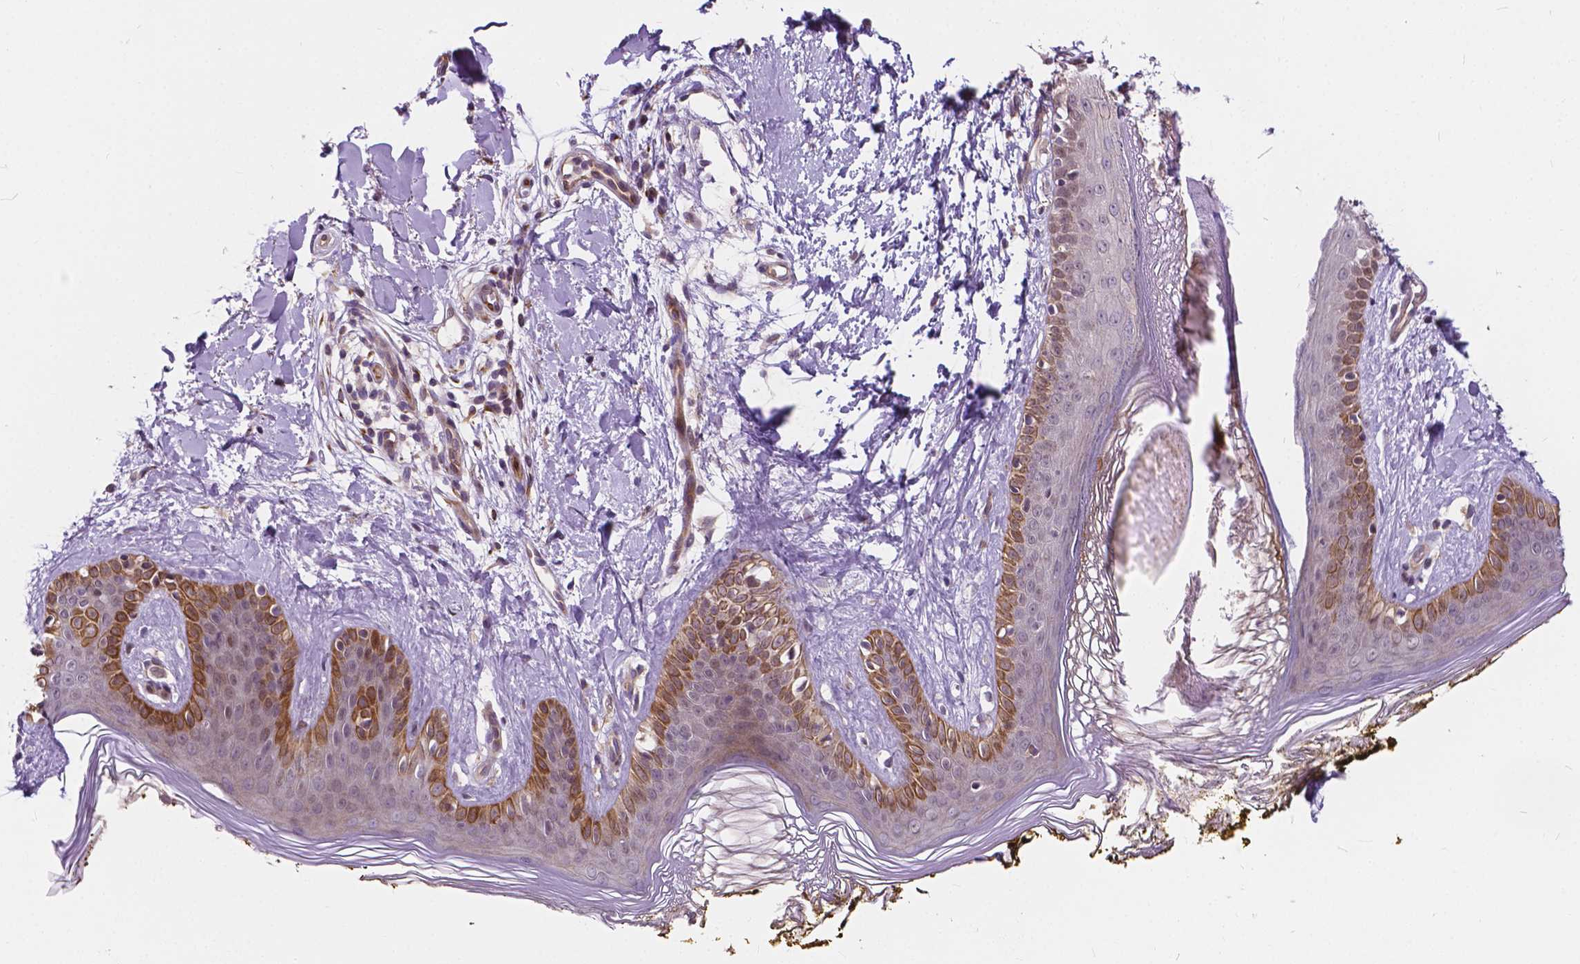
{"staining": {"intensity": "moderate", "quantity": ">75%", "location": "cytoplasmic/membranous"}, "tissue": "skin", "cell_type": "Fibroblasts", "image_type": "normal", "snomed": [{"axis": "morphology", "description": "Normal tissue, NOS"}, {"axis": "topography", "description": "Skin"}], "caption": "Skin stained with a brown dye displays moderate cytoplasmic/membranous positive staining in about >75% of fibroblasts.", "gene": "INPP5E", "patient": {"sex": "female", "age": 34}}